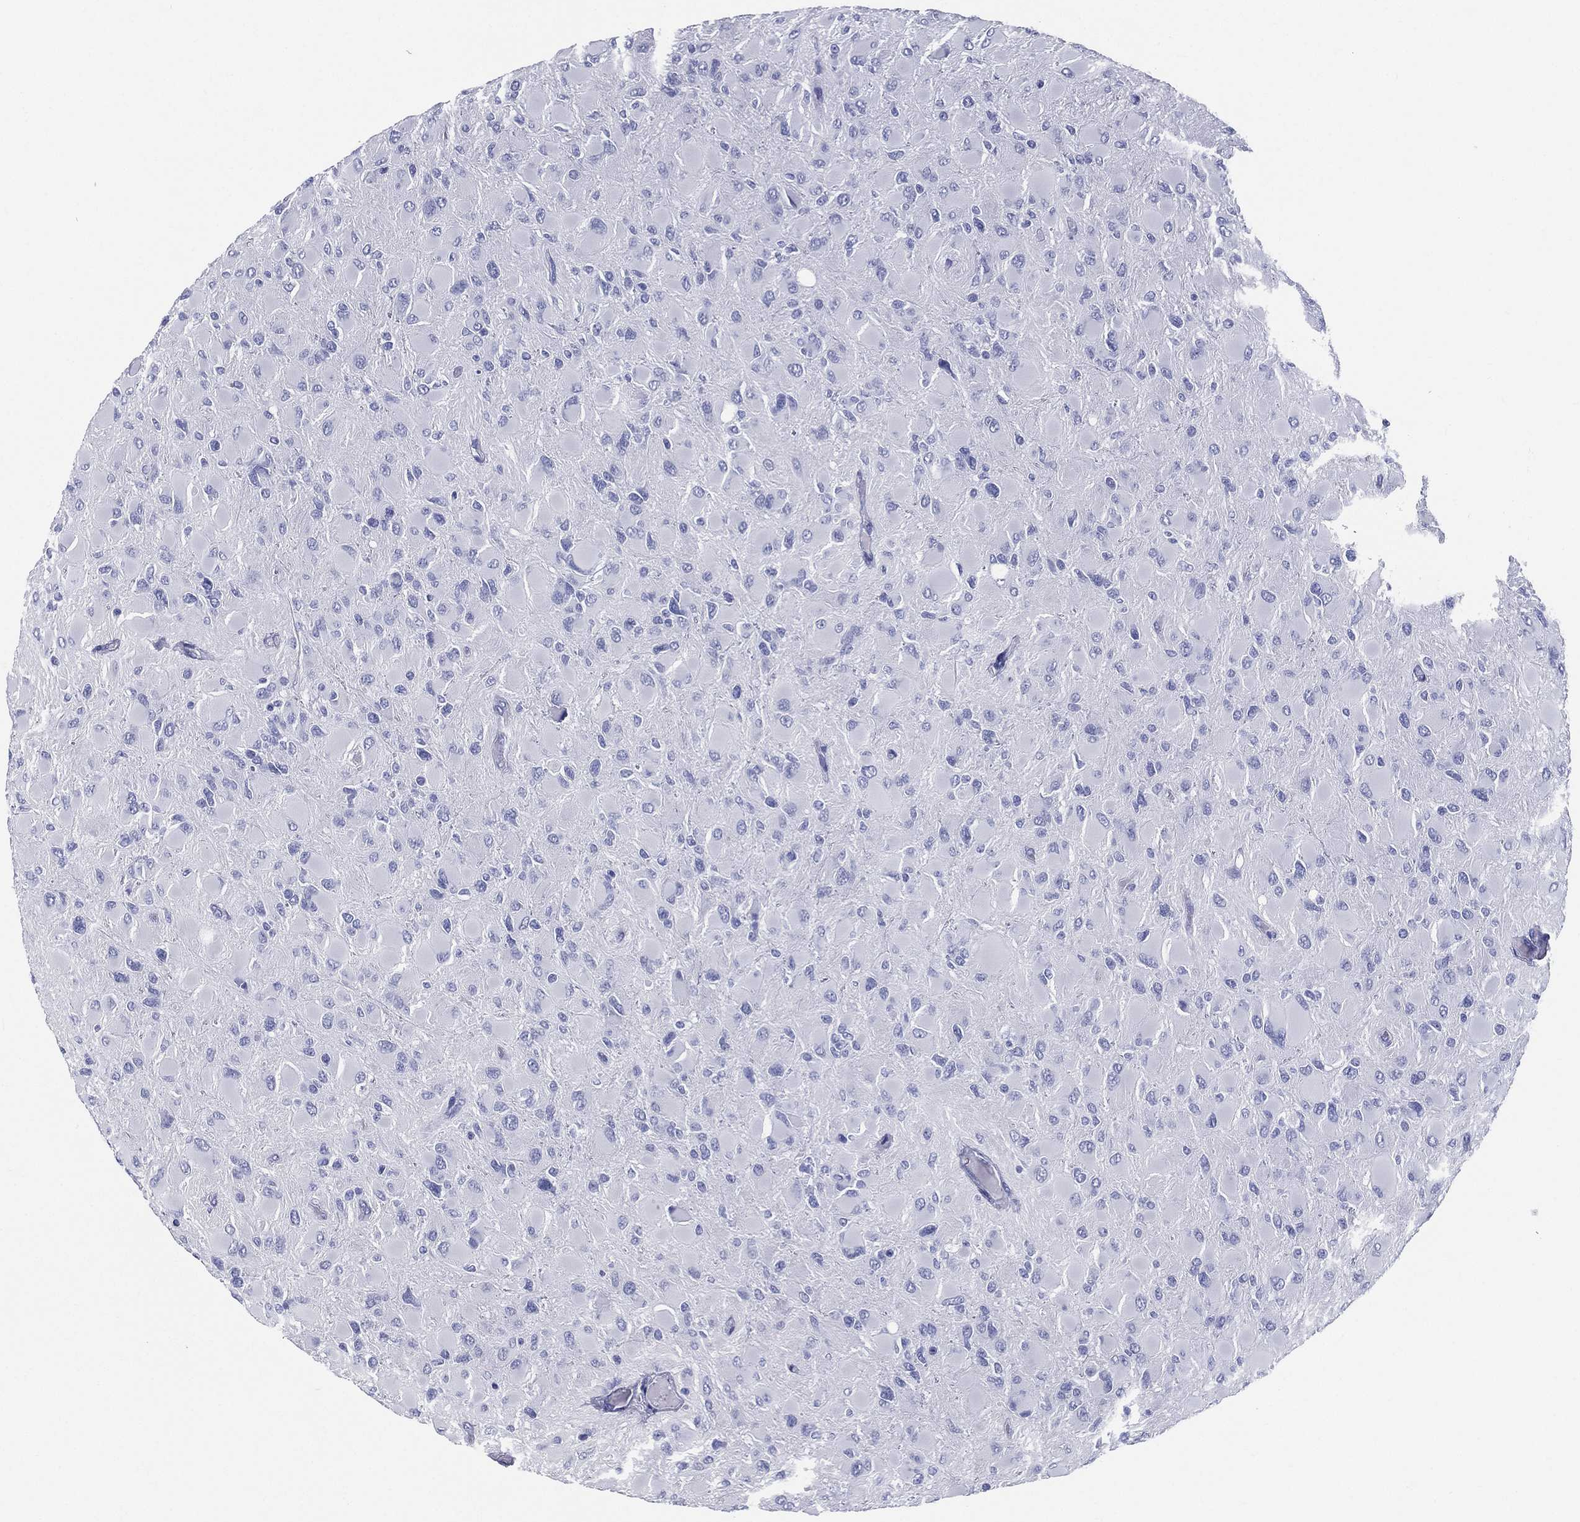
{"staining": {"intensity": "negative", "quantity": "none", "location": "none"}, "tissue": "glioma", "cell_type": "Tumor cells", "image_type": "cancer", "snomed": [{"axis": "morphology", "description": "Glioma, malignant, High grade"}, {"axis": "topography", "description": "Cerebral cortex"}], "caption": "Tumor cells show no significant positivity in glioma.", "gene": "RSPH4A", "patient": {"sex": "female", "age": 36}}